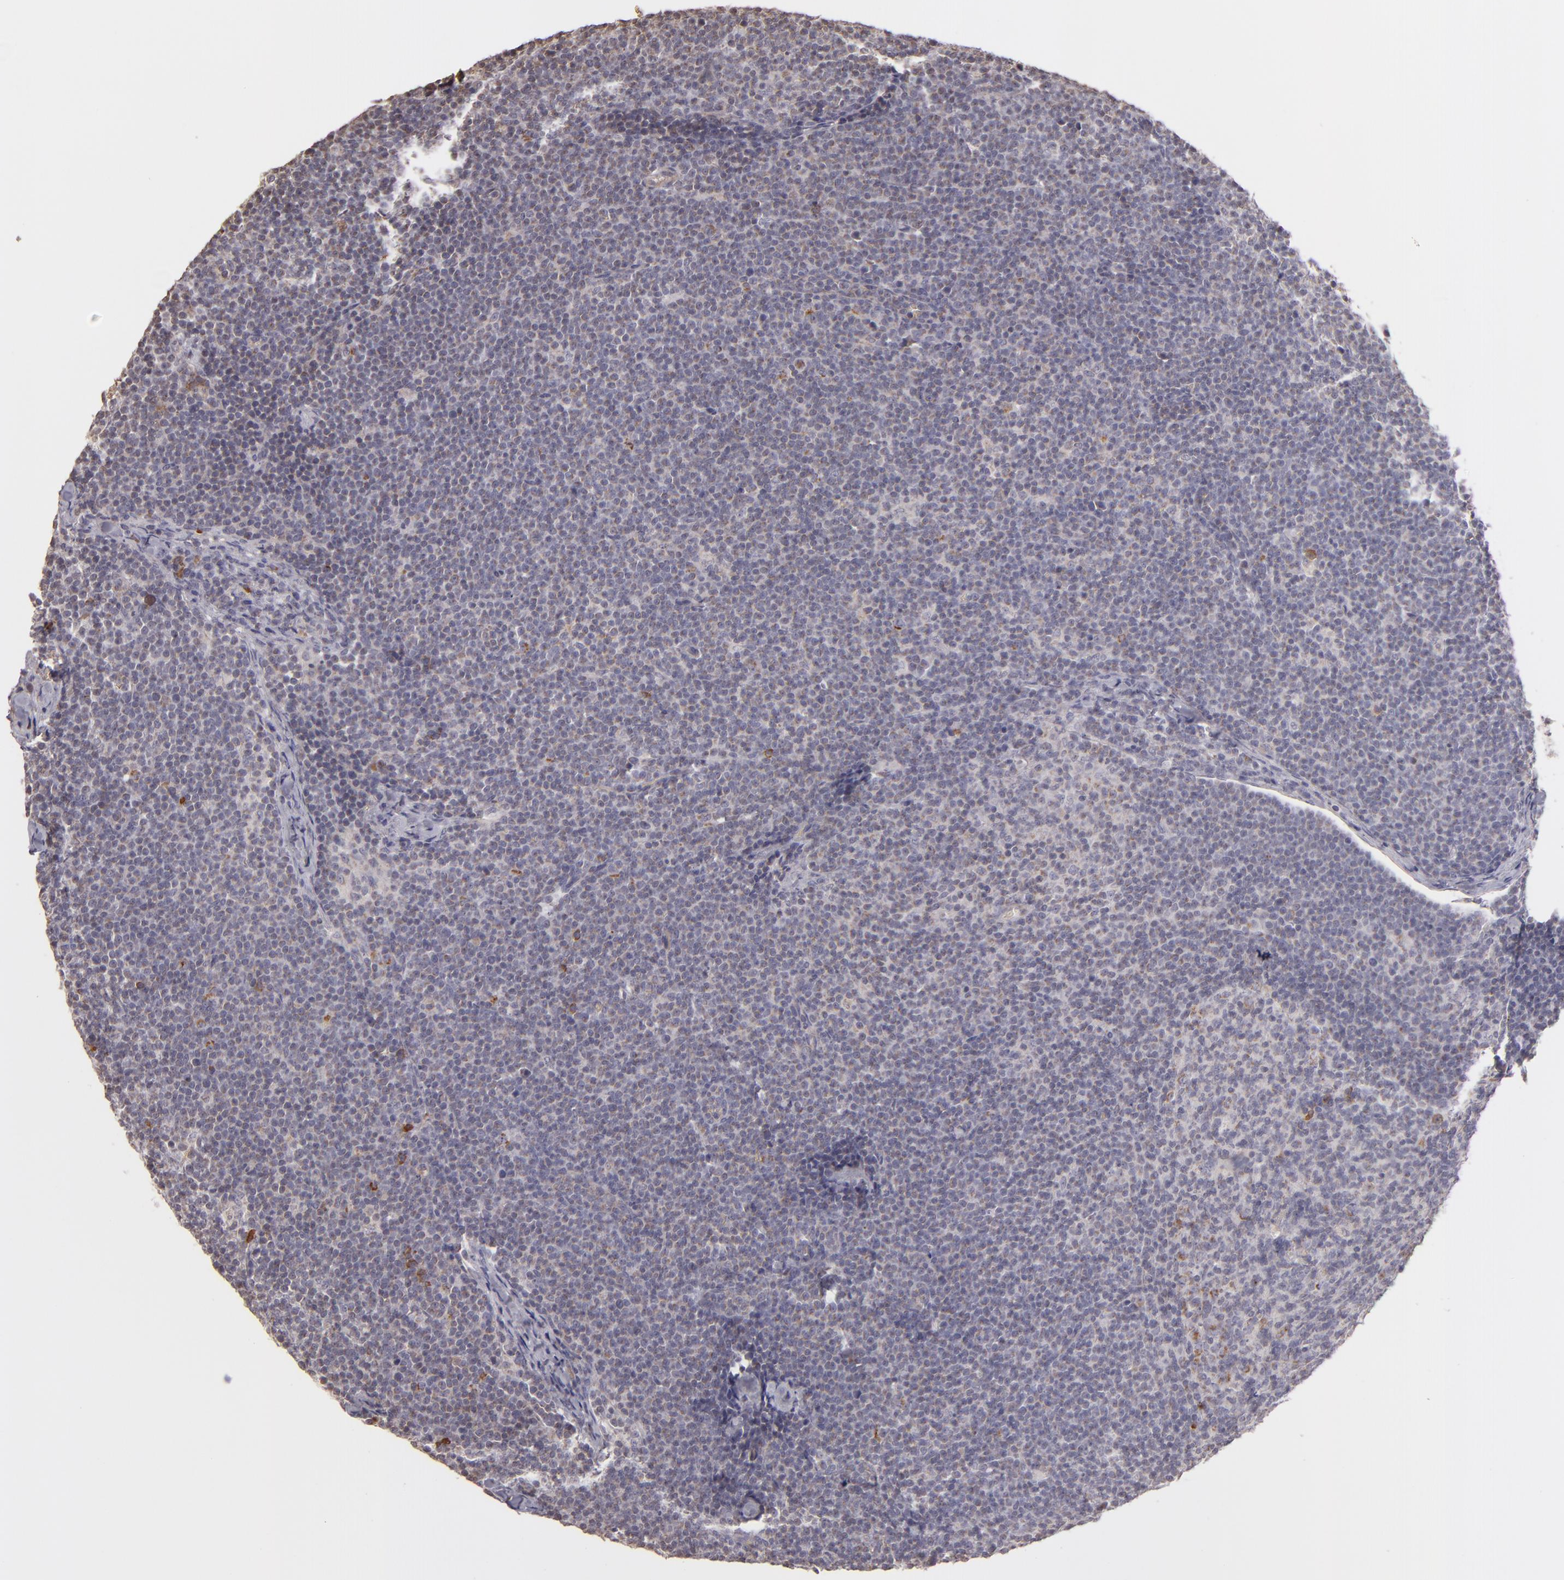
{"staining": {"intensity": "weak", "quantity": "25%-75%", "location": "cytoplasmic/membranous"}, "tissue": "lymphoma", "cell_type": "Tumor cells", "image_type": "cancer", "snomed": [{"axis": "morphology", "description": "Malignant lymphoma, non-Hodgkin's type, High grade"}, {"axis": "topography", "description": "Lymph node"}], "caption": "DAB (3,3'-diaminobenzidine) immunohistochemical staining of human malignant lymphoma, non-Hodgkin's type (high-grade) displays weak cytoplasmic/membranous protein positivity in approximately 25%-75% of tumor cells.", "gene": "ABL1", "patient": {"sex": "female", "age": 58}}